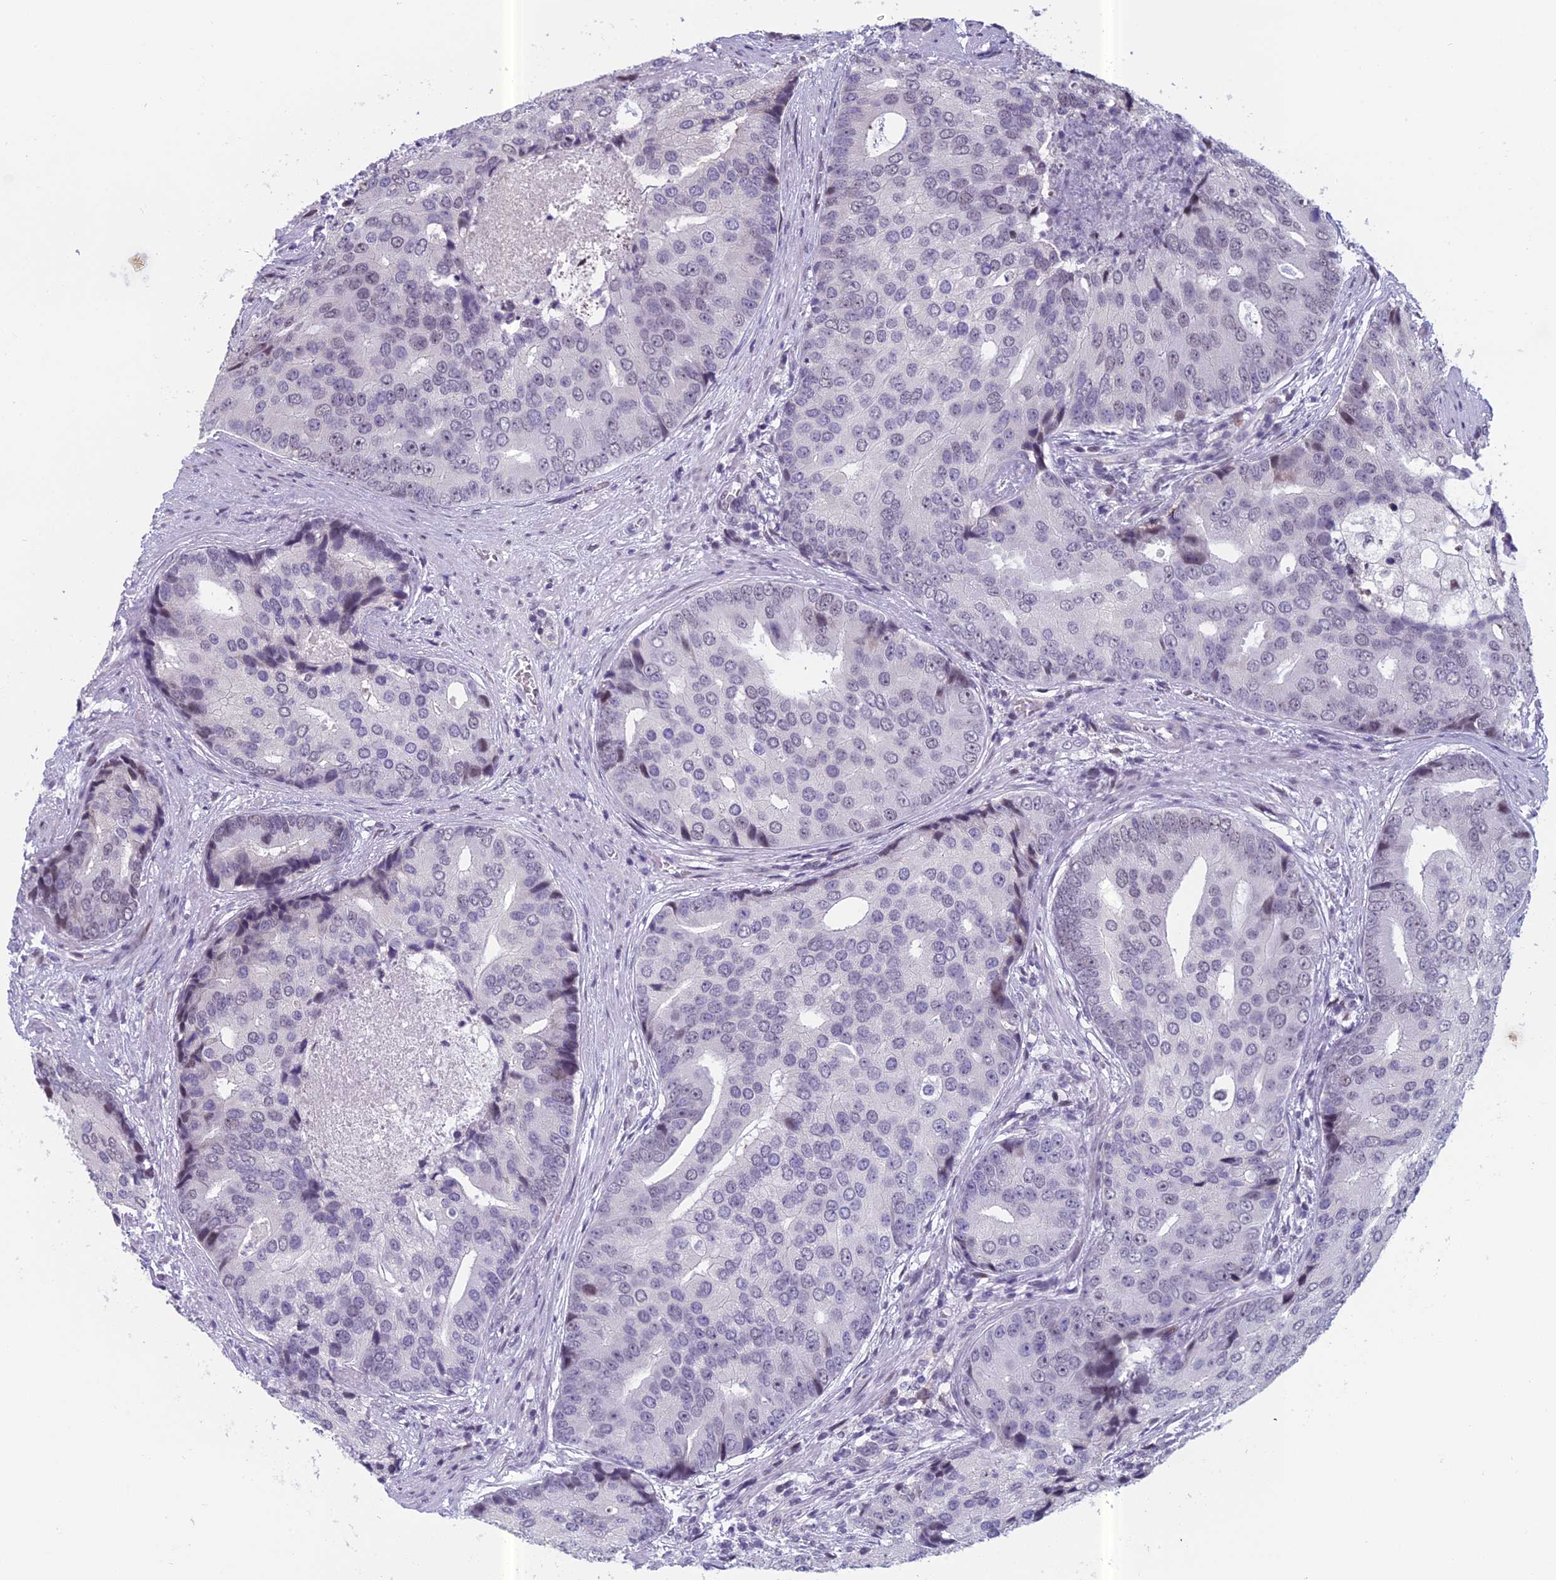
{"staining": {"intensity": "negative", "quantity": "none", "location": "none"}, "tissue": "prostate cancer", "cell_type": "Tumor cells", "image_type": "cancer", "snomed": [{"axis": "morphology", "description": "Adenocarcinoma, High grade"}, {"axis": "topography", "description": "Prostate"}], "caption": "The immunohistochemistry photomicrograph has no significant positivity in tumor cells of prostate cancer tissue.", "gene": "RGS17", "patient": {"sex": "male", "age": 62}}